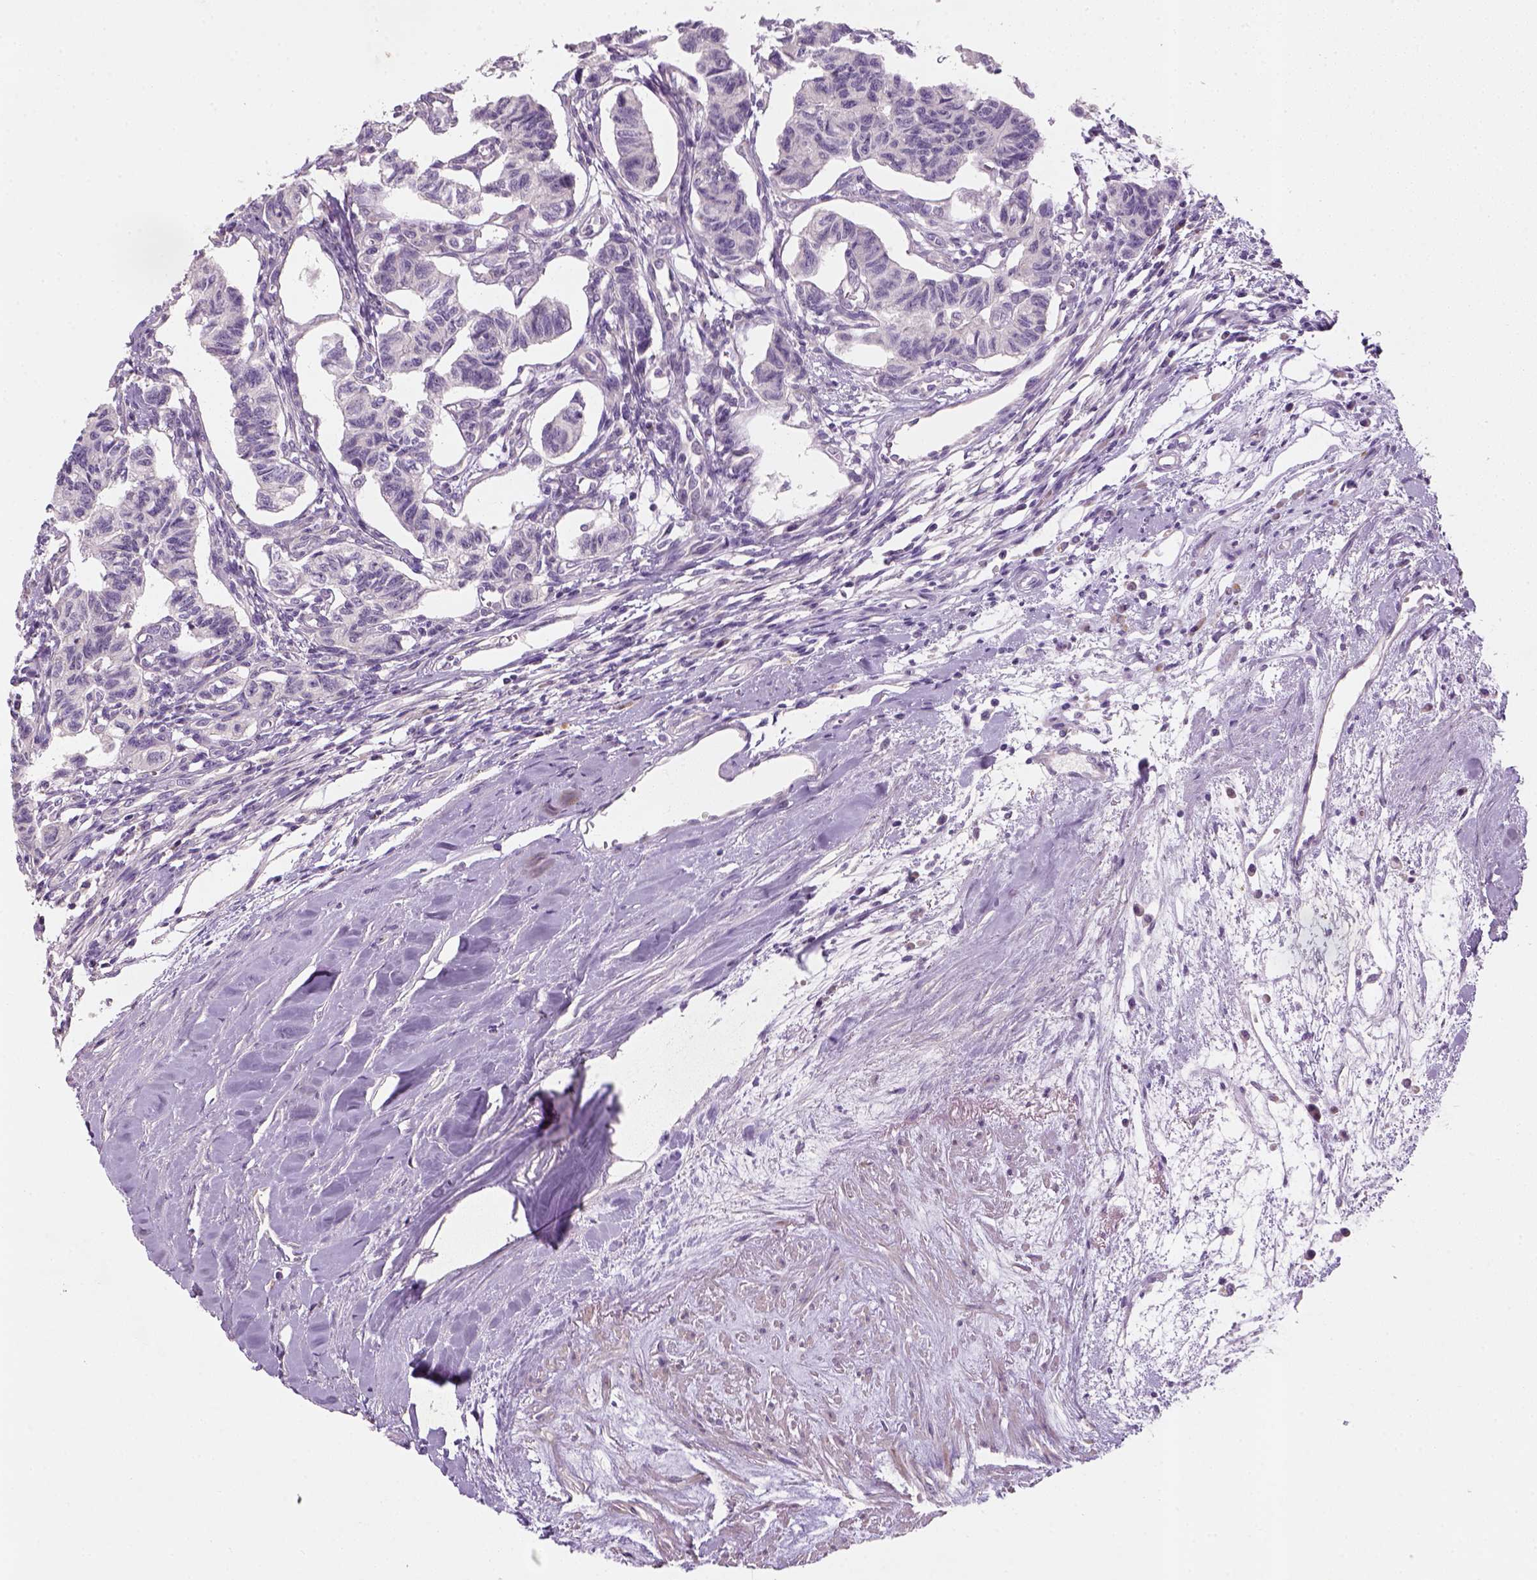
{"staining": {"intensity": "negative", "quantity": "none", "location": "none"}, "tissue": "carcinoid", "cell_type": "Tumor cells", "image_type": "cancer", "snomed": [{"axis": "morphology", "description": "Carcinoid, malignant, NOS"}, {"axis": "topography", "description": "Kidney"}], "caption": "A histopathology image of carcinoid (malignant) stained for a protein reveals no brown staining in tumor cells. (DAB (3,3'-diaminobenzidine) immunohistochemistry (IHC) visualized using brightfield microscopy, high magnification).", "gene": "NUDT6", "patient": {"sex": "female", "age": 41}}